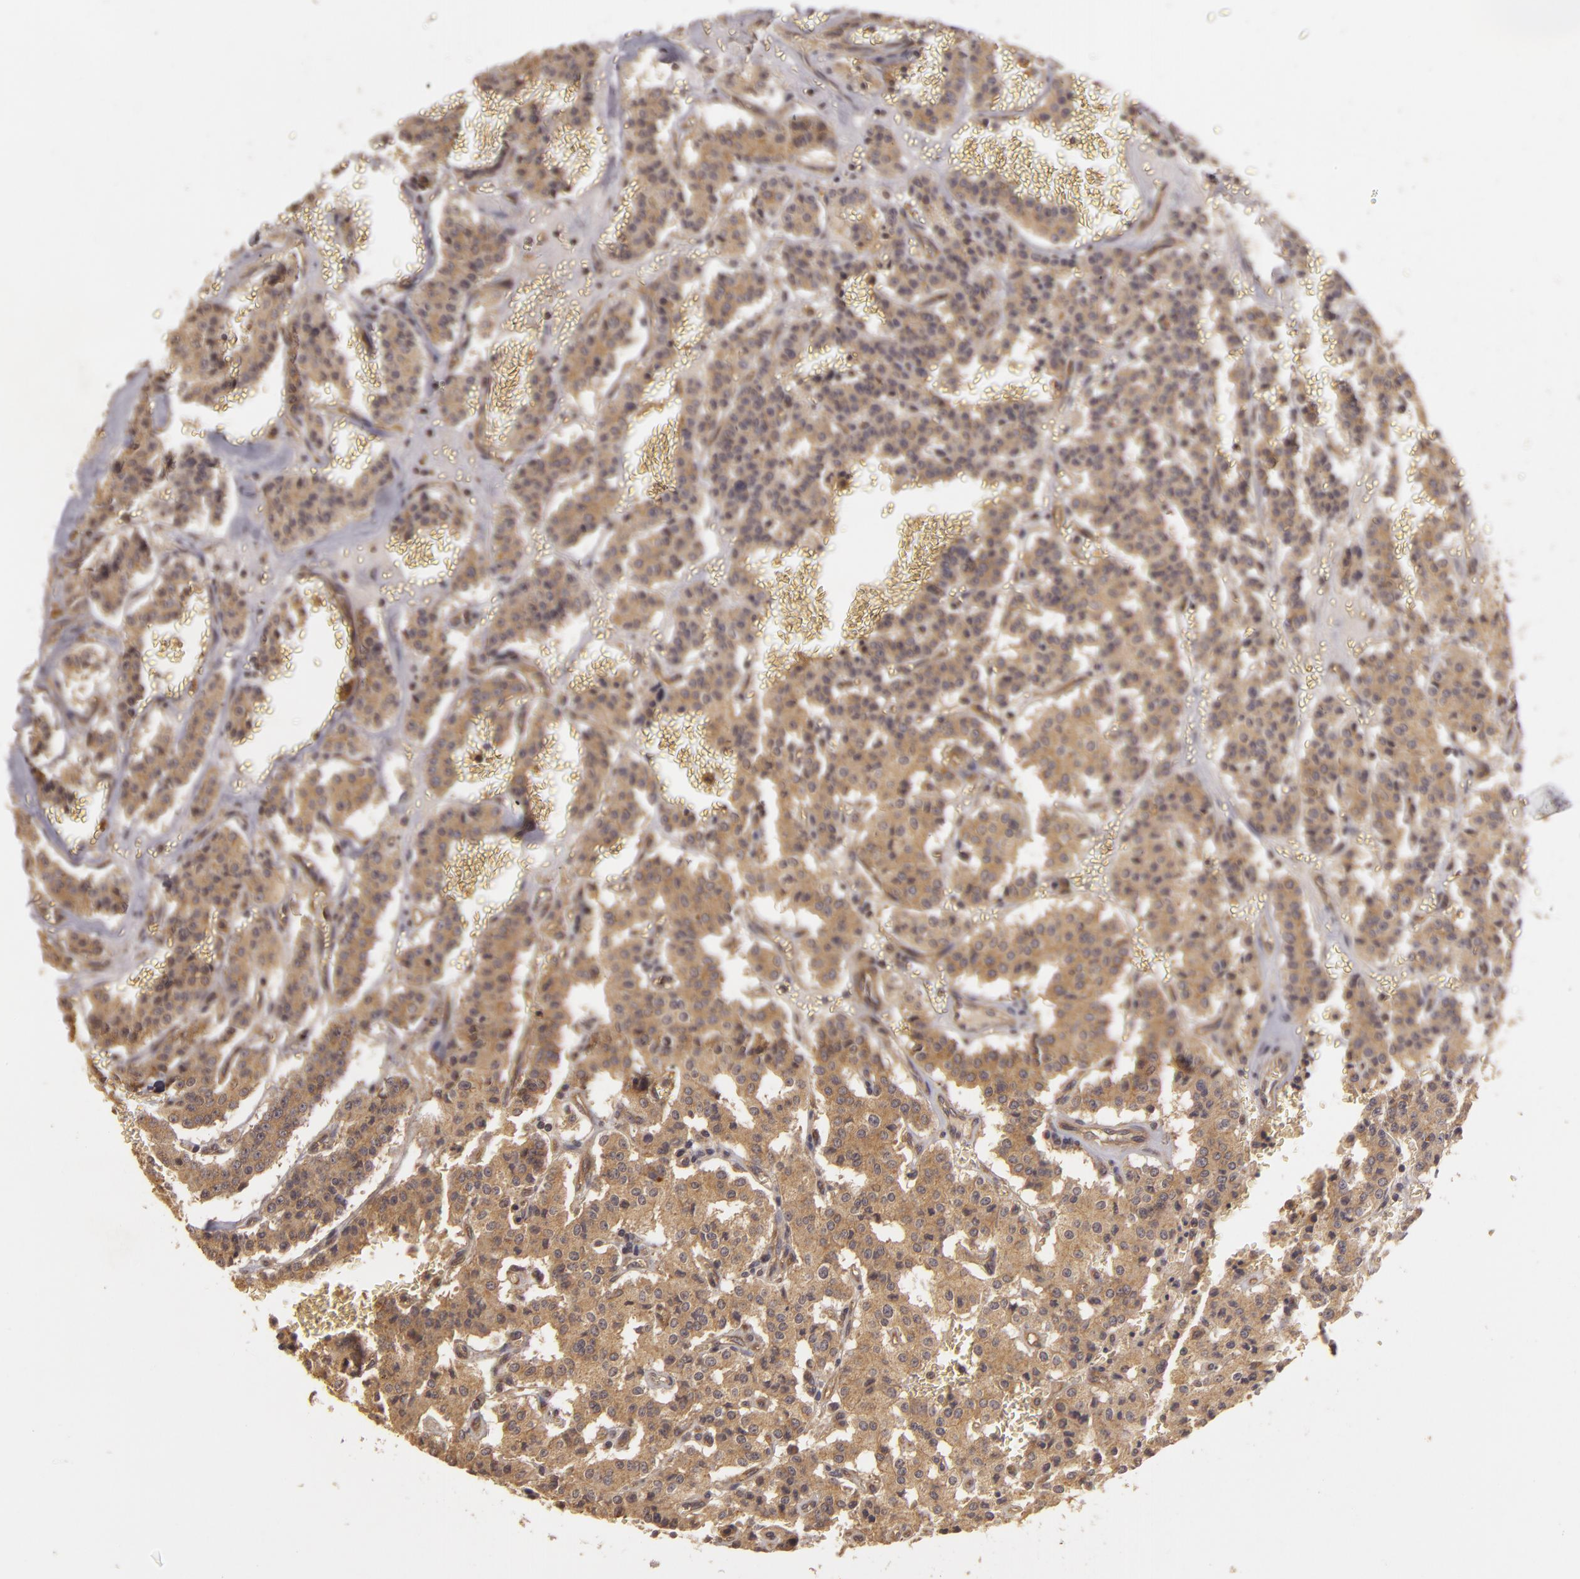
{"staining": {"intensity": "moderate", "quantity": ">75%", "location": "cytoplasmic/membranous"}, "tissue": "carcinoid", "cell_type": "Tumor cells", "image_type": "cancer", "snomed": [{"axis": "morphology", "description": "Carcinoid, malignant, NOS"}, {"axis": "topography", "description": "Bronchus"}], "caption": "Carcinoid (malignant) tissue demonstrates moderate cytoplasmic/membranous staining in approximately >75% of tumor cells", "gene": "HRAS", "patient": {"sex": "male", "age": 55}}